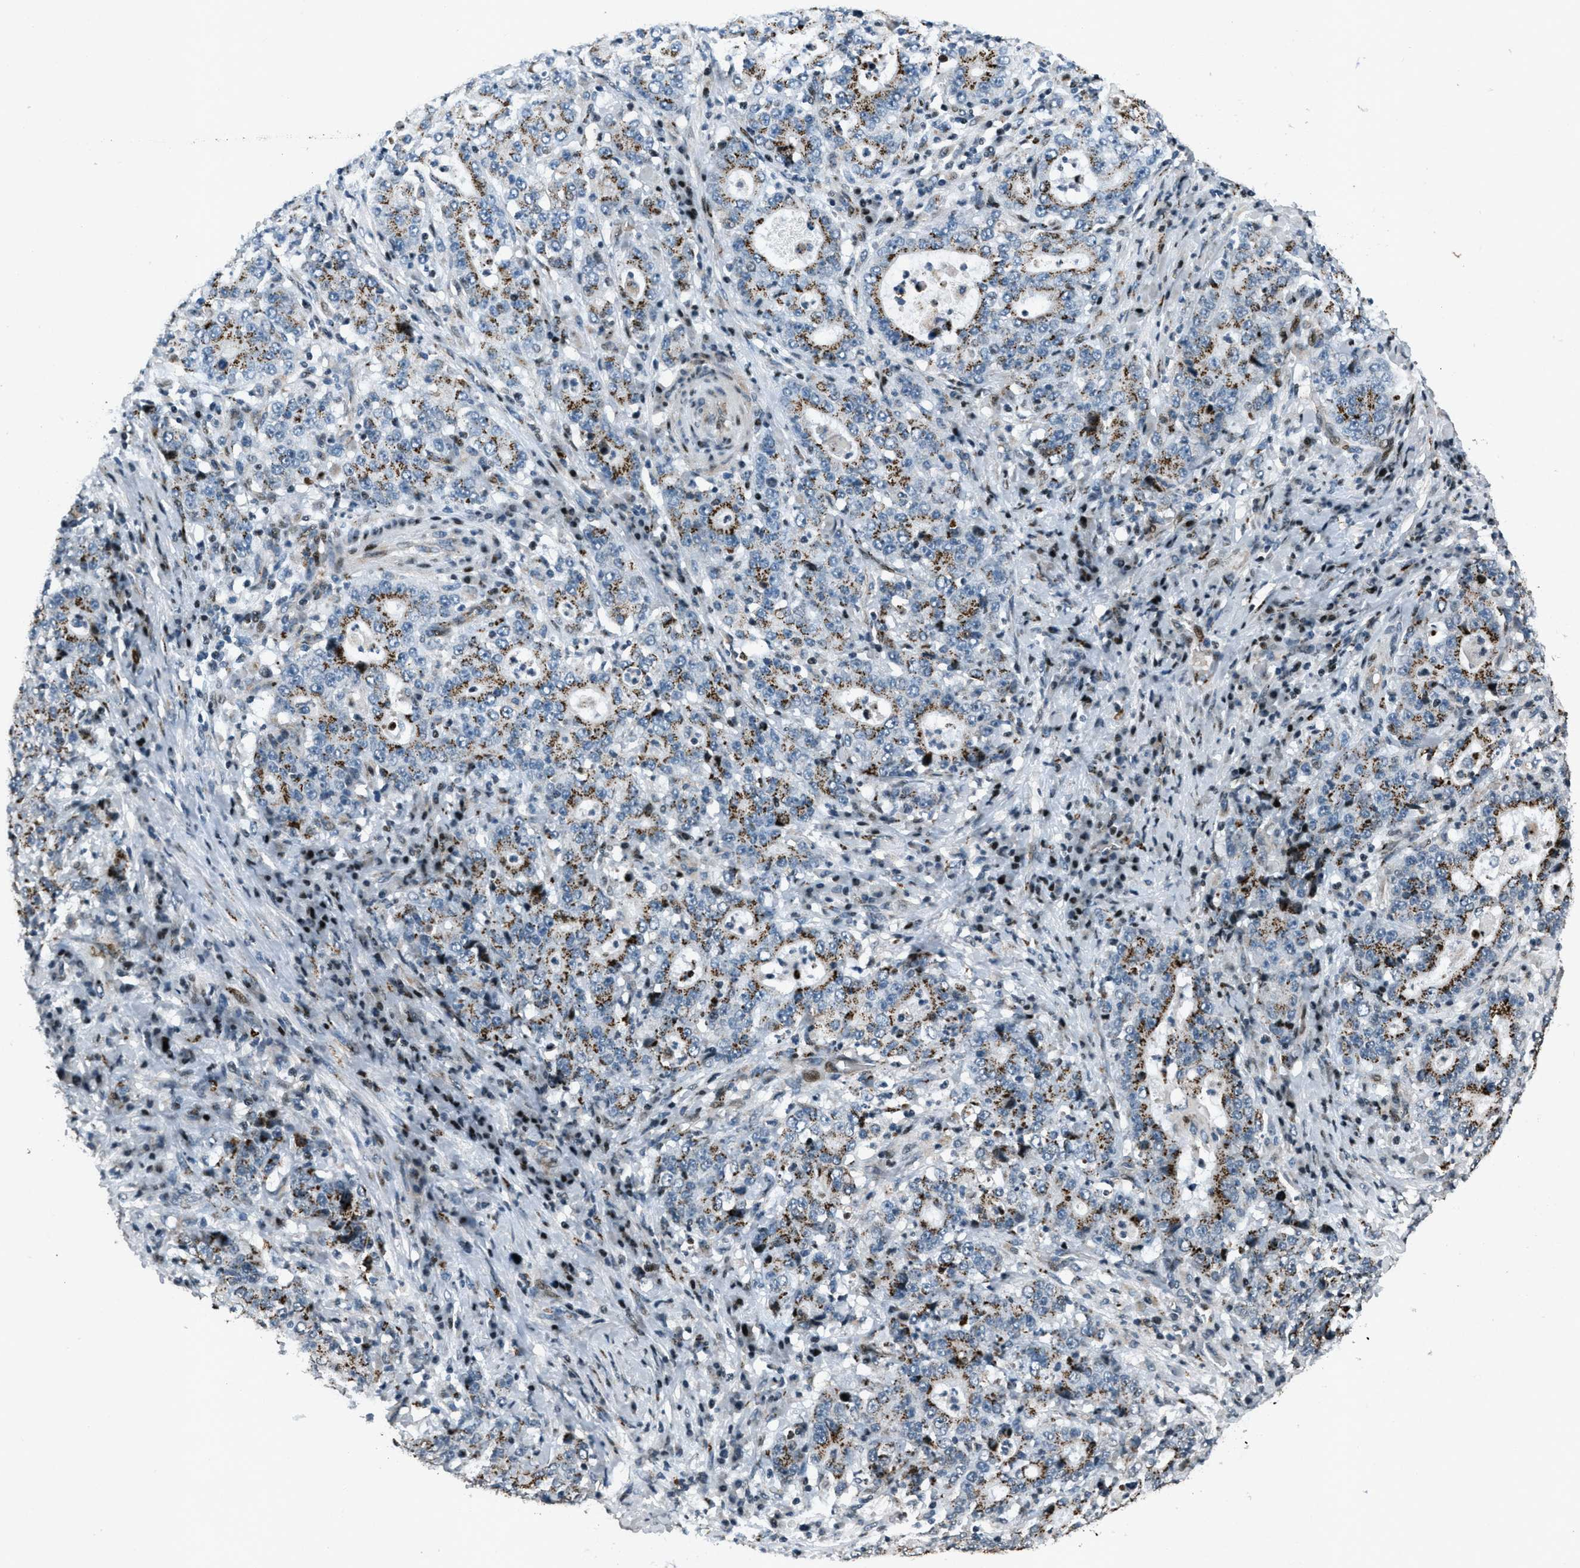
{"staining": {"intensity": "moderate", "quantity": ">75%", "location": "cytoplasmic/membranous"}, "tissue": "stomach cancer", "cell_type": "Tumor cells", "image_type": "cancer", "snomed": [{"axis": "morphology", "description": "Normal tissue, NOS"}, {"axis": "morphology", "description": "Adenocarcinoma, NOS"}, {"axis": "topography", "description": "Stomach, upper"}, {"axis": "topography", "description": "Stomach"}], "caption": "The immunohistochemical stain shows moderate cytoplasmic/membranous expression in tumor cells of stomach adenocarcinoma tissue. The staining is performed using DAB (3,3'-diaminobenzidine) brown chromogen to label protein expression. The nuclei are counter-stained blue using hematoxylin.", "gene": "GPC6", "patient": {"sex": "male", "age": 59}}